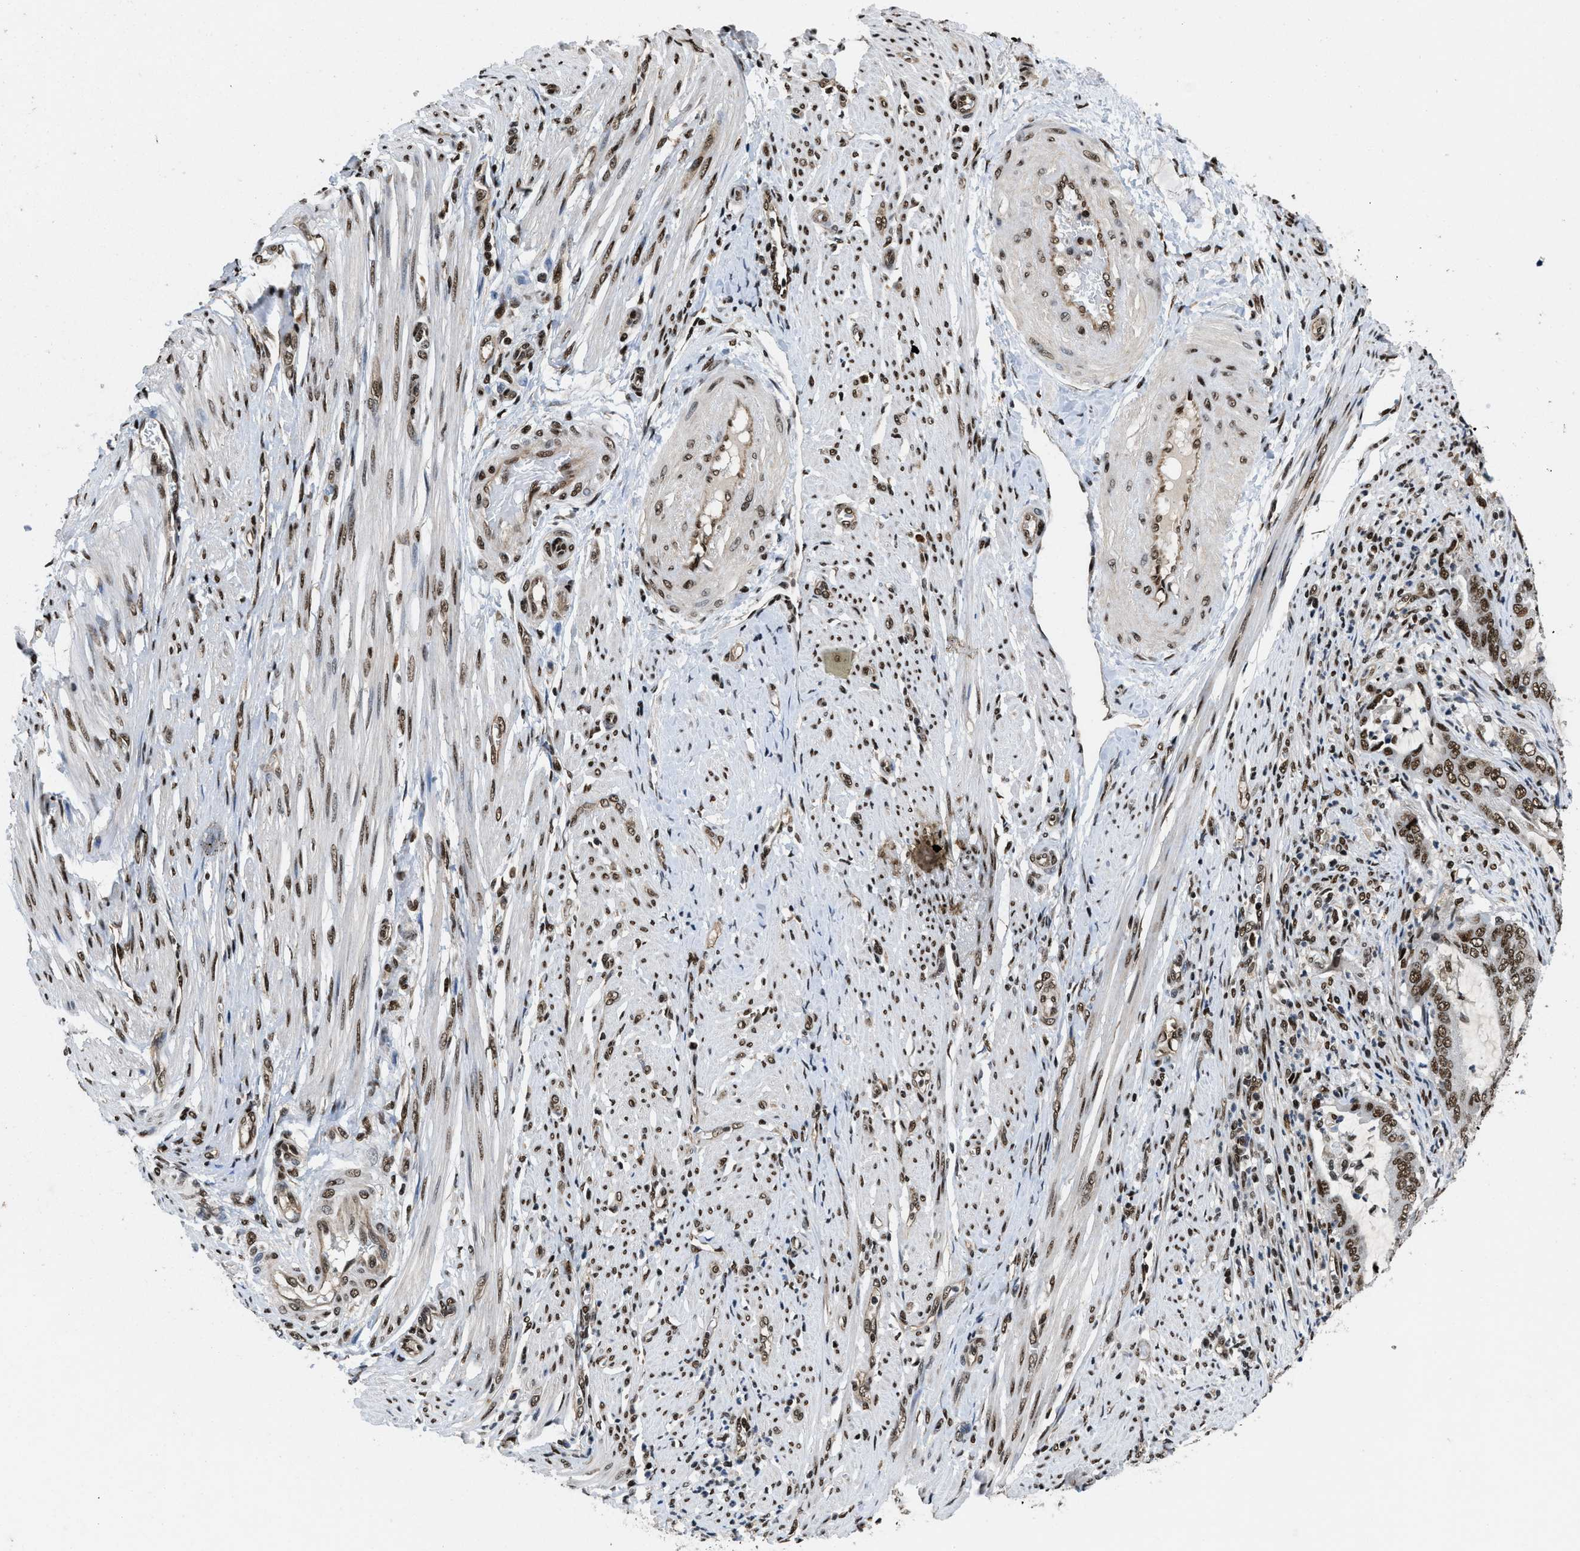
{"staining": {"intensity": "strong", "quantity": ">75%", "location": "nuclear"}, "tissue": "endometrial cancer", "cell_type": "Tumor cells", "image_type": "cancer", "snomed": [{"axis": "morphology", "description": "Adenocarcinoma, NOS"}, {"axis": "topography", "description": "Endometrium"}], "caption": "Endometrial cancer tissue reveals strong nuclear expression in approximately >75% of tumor cells", "gene": "SAFB", "patient": {"sex": "female", "age": 70}}